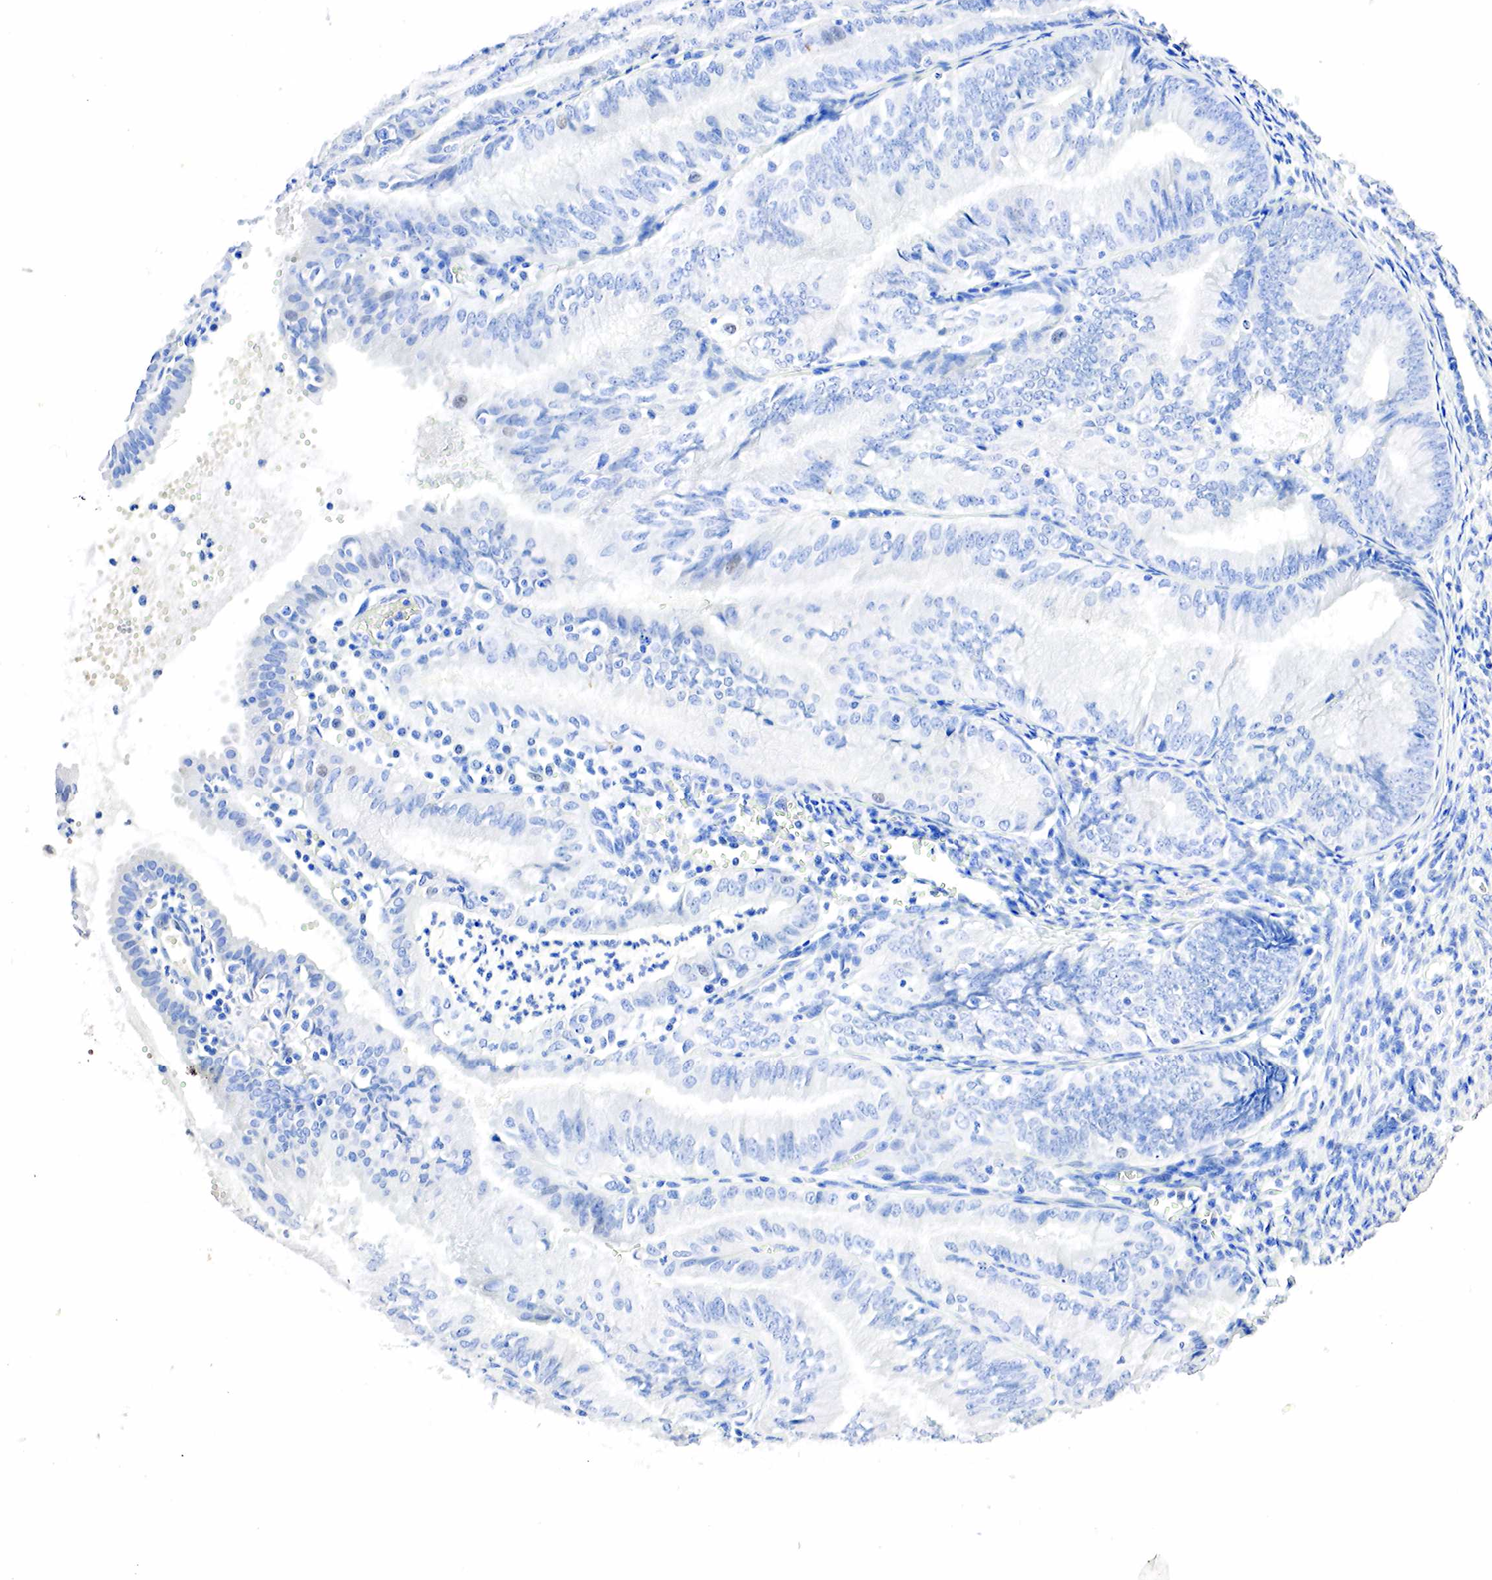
{"staining": {"intensity": "negative", "quantity": "none", "location": "none"}, "tissue": "endometrial cancer", "cell_type": "Tumor cells", "image_type": "cancer", "snomed": [{"axis": "morphology", "description": "Adenocarcinoma, NOS"}, {"axis": "topography", "description": "Endometrium"}], "caption": "Tumor cells are negative for brown protein staining in endometrial adenocarcinoma.", "gene": "SST", "patient": {"sex": "female", "age": 66}}